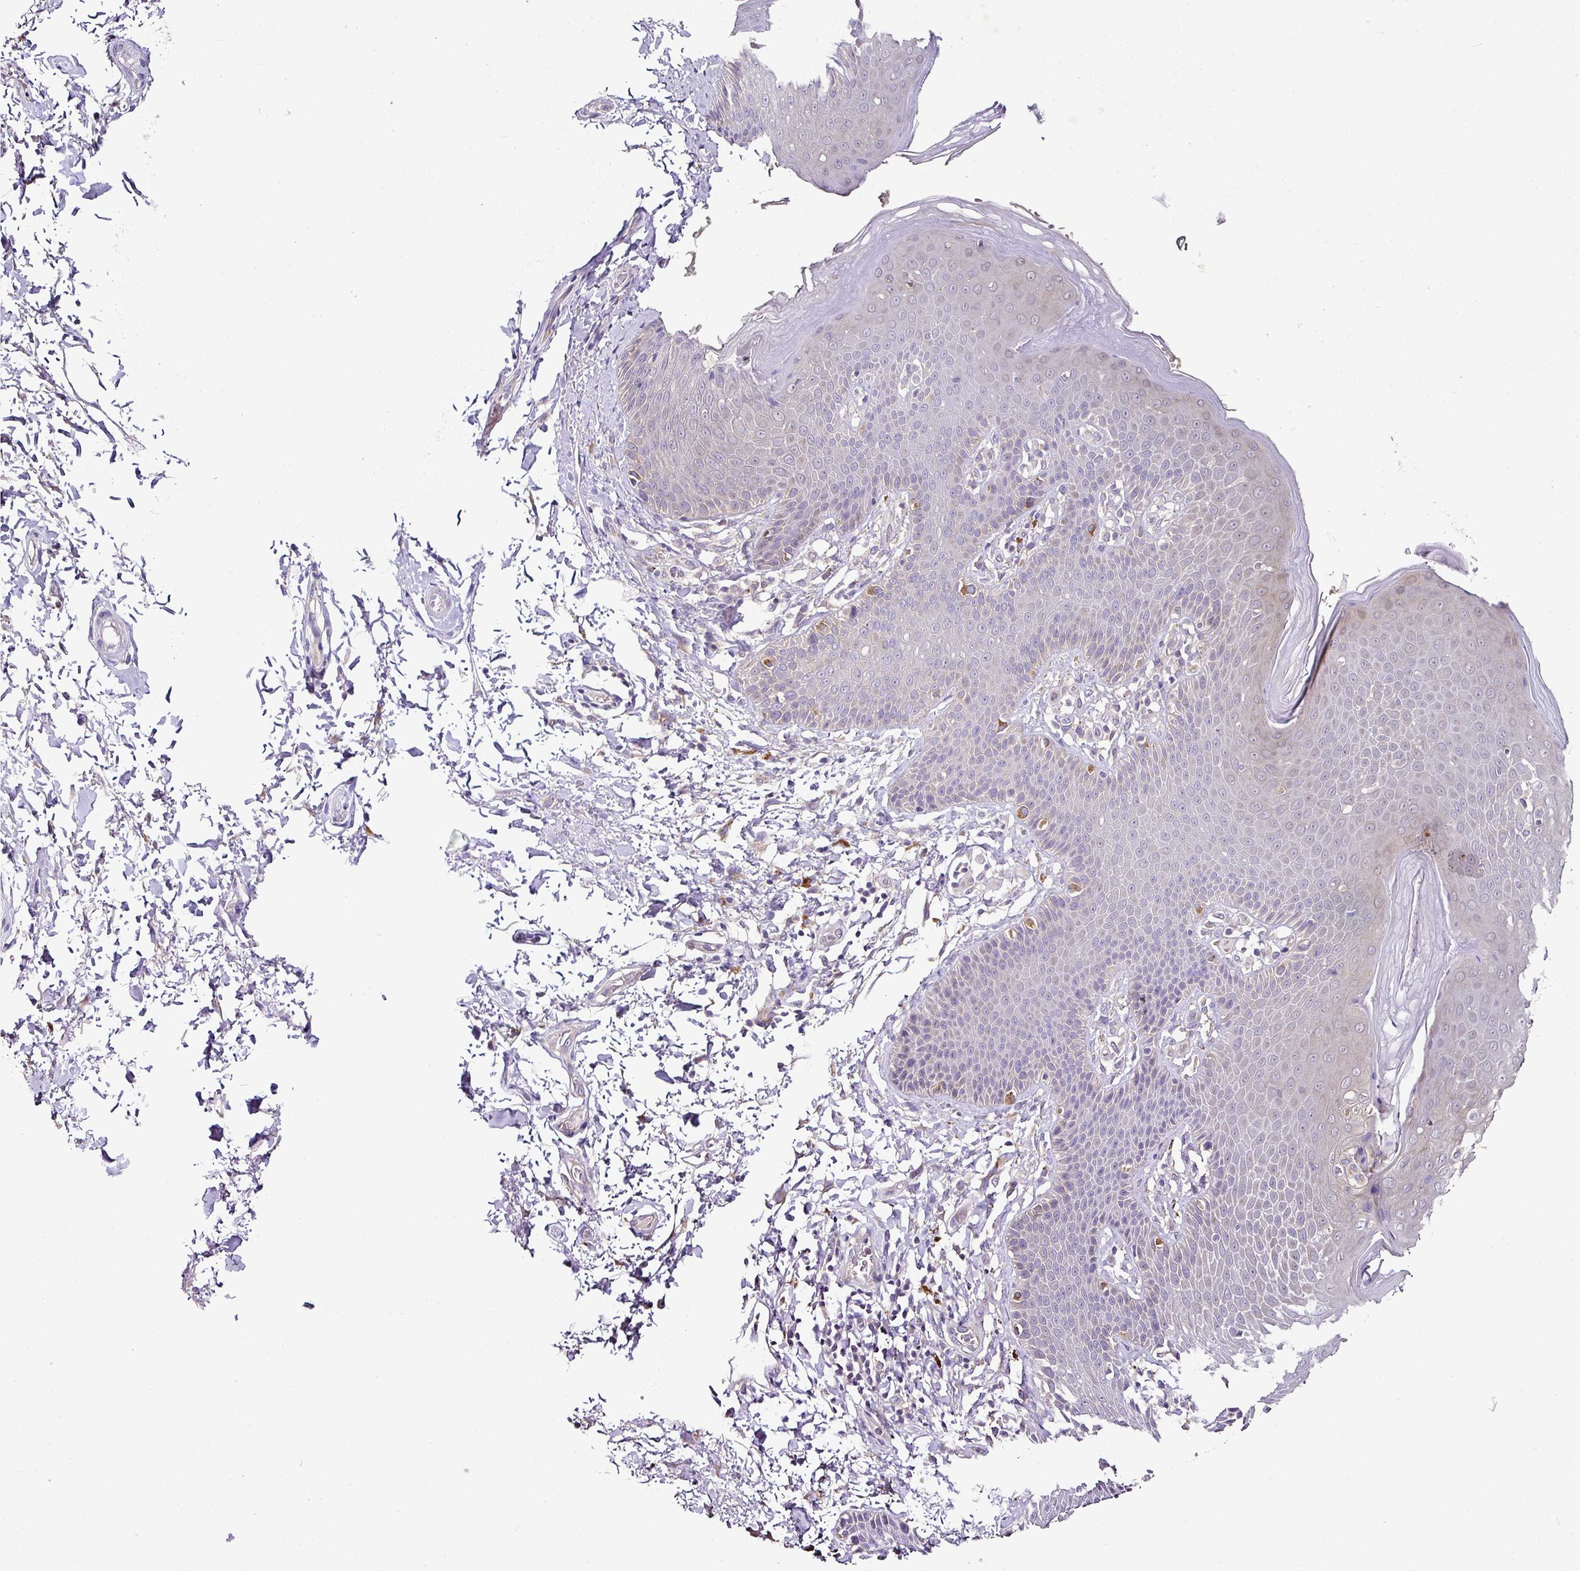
{"staining": {"intensity": "weak", "quantity": "<25%", "location": "cytoplasmic/membranous"}, "tissue": "skin", "cell_type": "Epidermal cells", "image_type": "normal", "snomed": [{"axis": "morphology", "description": "Normal tissue, NOS"}, {"axis": "topography", "description": "Peripheral nerve tissue"}], "caption": "IHC photomicrograph of unremarkable skin stained for a protein (brown), which demonstrates no staining in epidermal cells.", "gene": "SKIC2", "patient": {"sex": "male", "age": 51}}